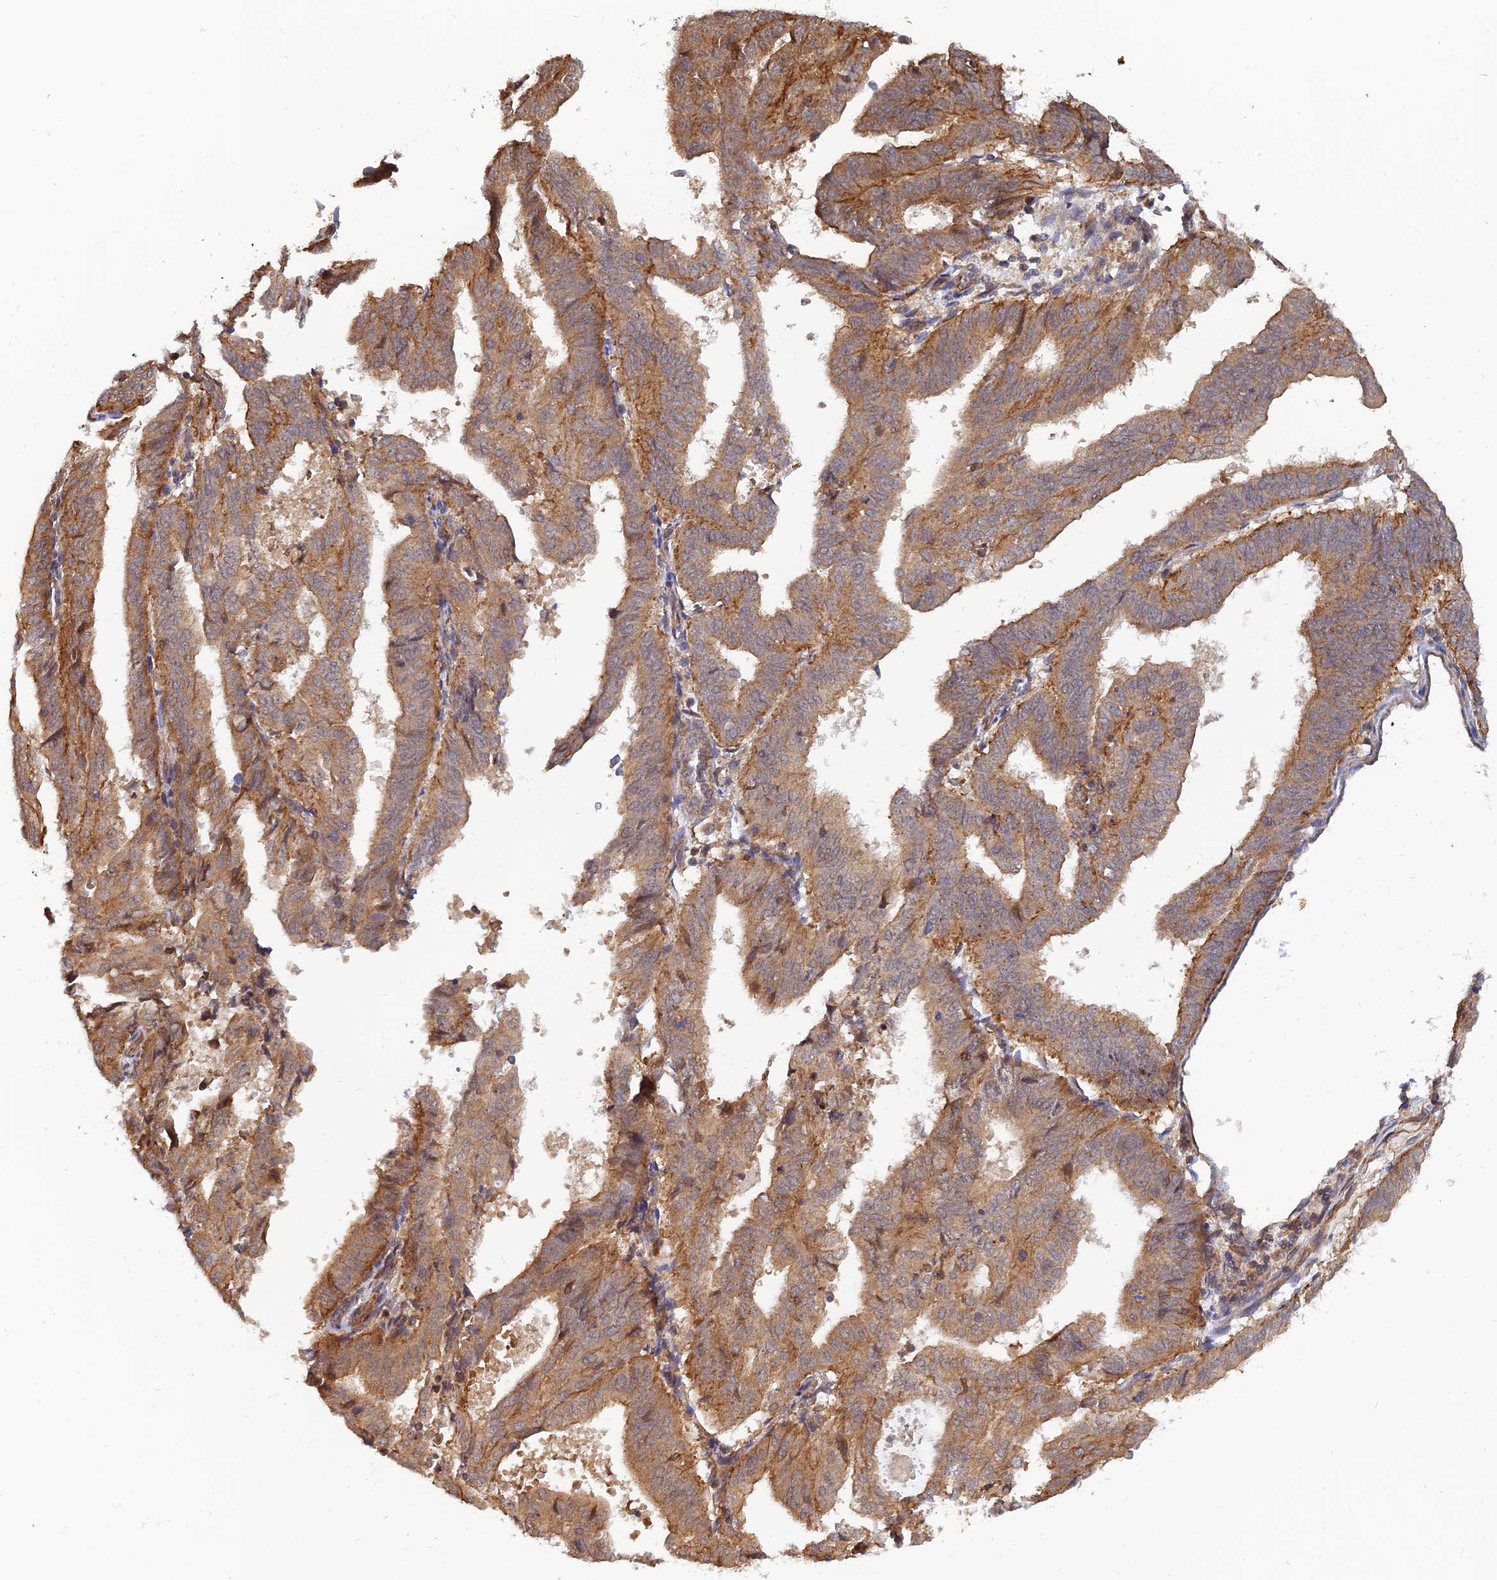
{"staining": {"intensity": "moderate", "quantity": ">75%", "location": "cytoplasmic/membranous"}, "tissue": "endometrial cancer", "cell_type": "Tumor cells", "image_type": "cancer", "snomed": [{"axis": "morphology", "description": "Adenocarcinoma, NOS"}, {"axis": "topography", "description": "Uterus"}], "caption": "Immunohistochemistry (IHC) (DAB (3,3'-diaminobenzidine)) staining of human adenocarcinoma (endometrial) displays moderate cytoplasmic/membranous protein expression in about >75% of tumor cells.", "gene": "WDR41", "patient": {"sex": "female", "age": 77}}